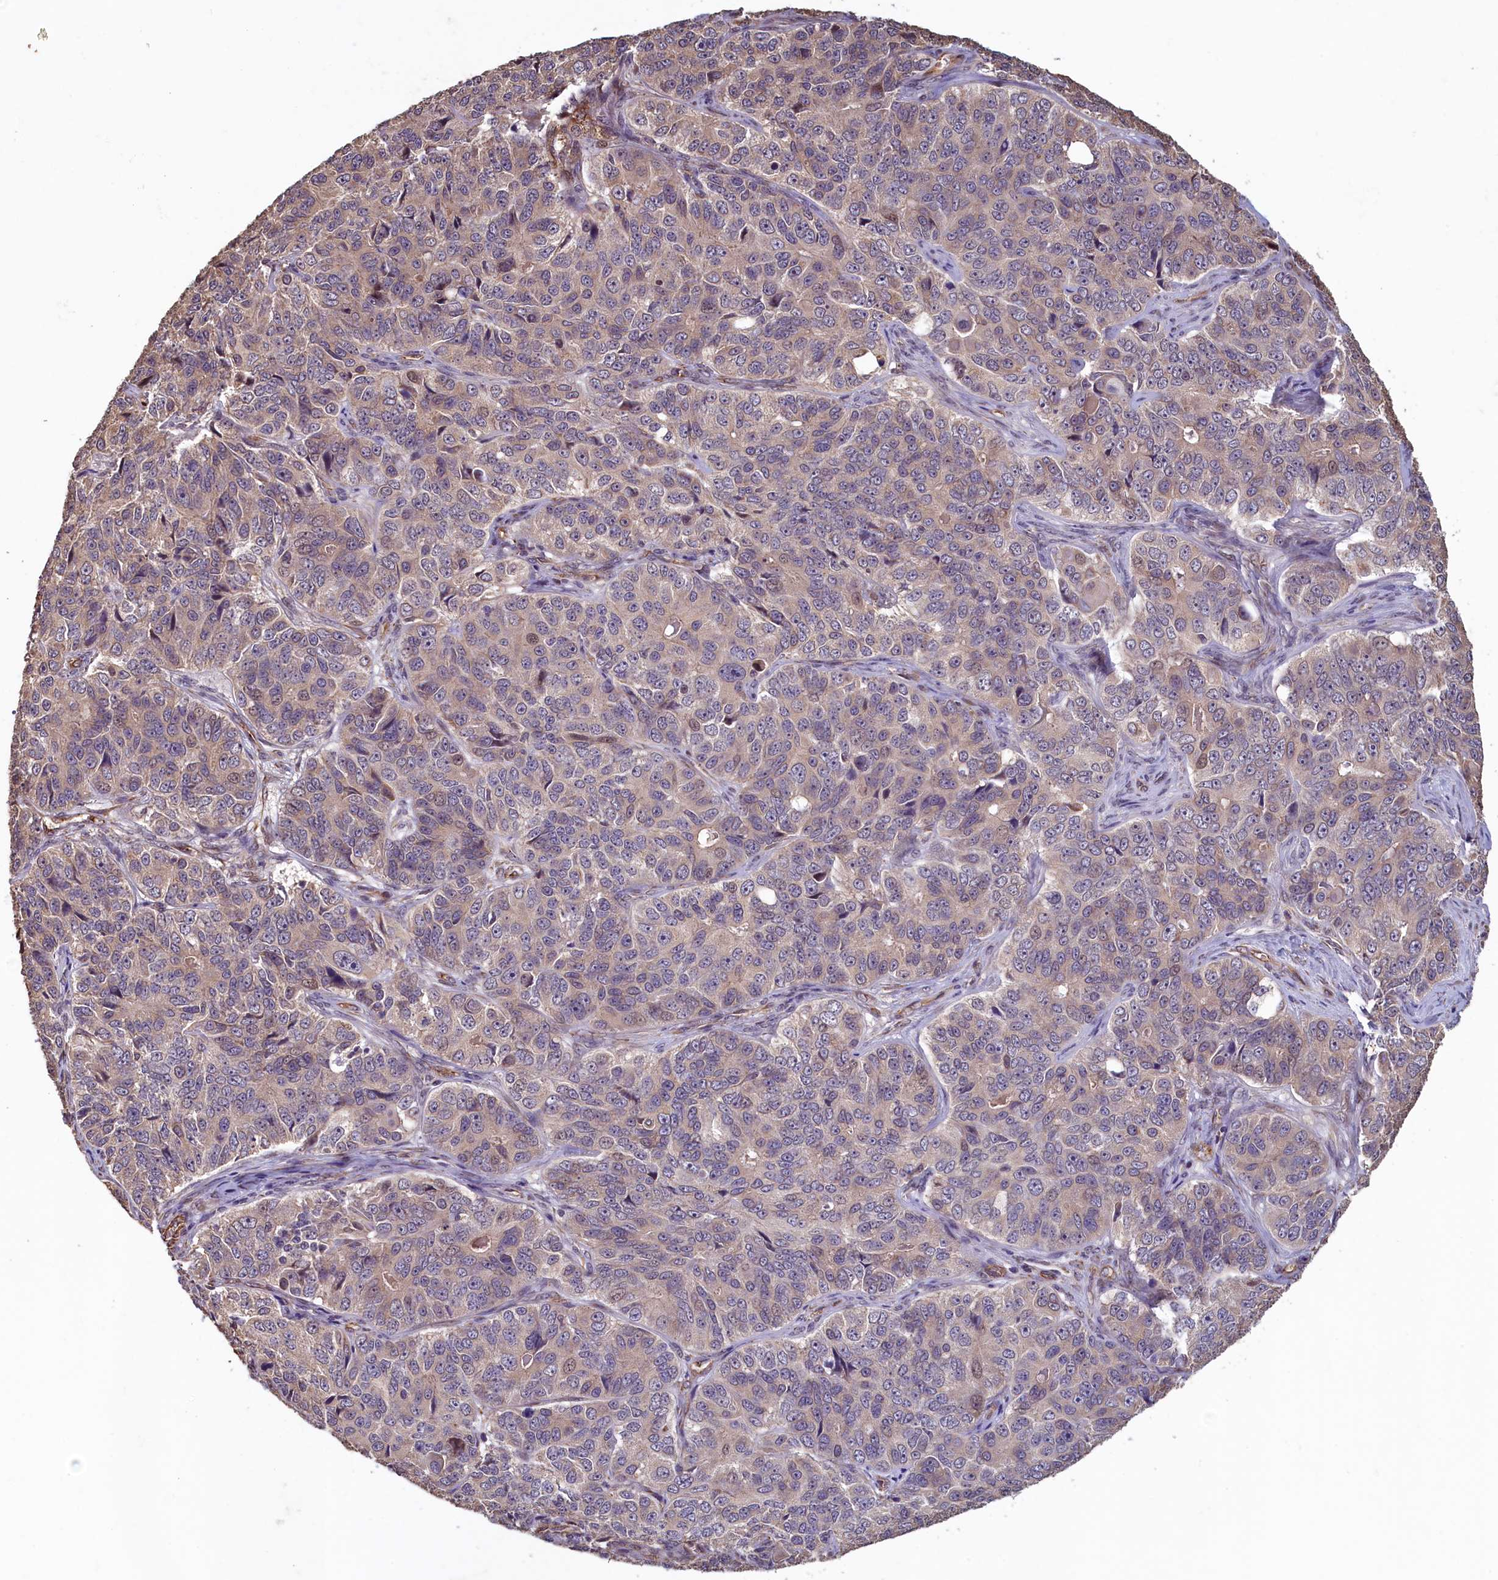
{"staining": {"intensity": "weak", "quantity": ">75%", "location": "cytoplasmic/membranous"}, "tissue": "ovarian cancer", "cell_type": "Tumor cells", "image_type": "cancer", "snomed": [{"axis": "morphology", "description": "Carcinoma, endometroid"}, {"axis": "topography", "description": "Ovary"}], "caption": "Ovarian cancer tissue reveals weak cytoplasmic/membranous positivity in about >75% of tumor cells", "gene": "ACSBG1", "patient": {"sex": "female", "age": 51}}